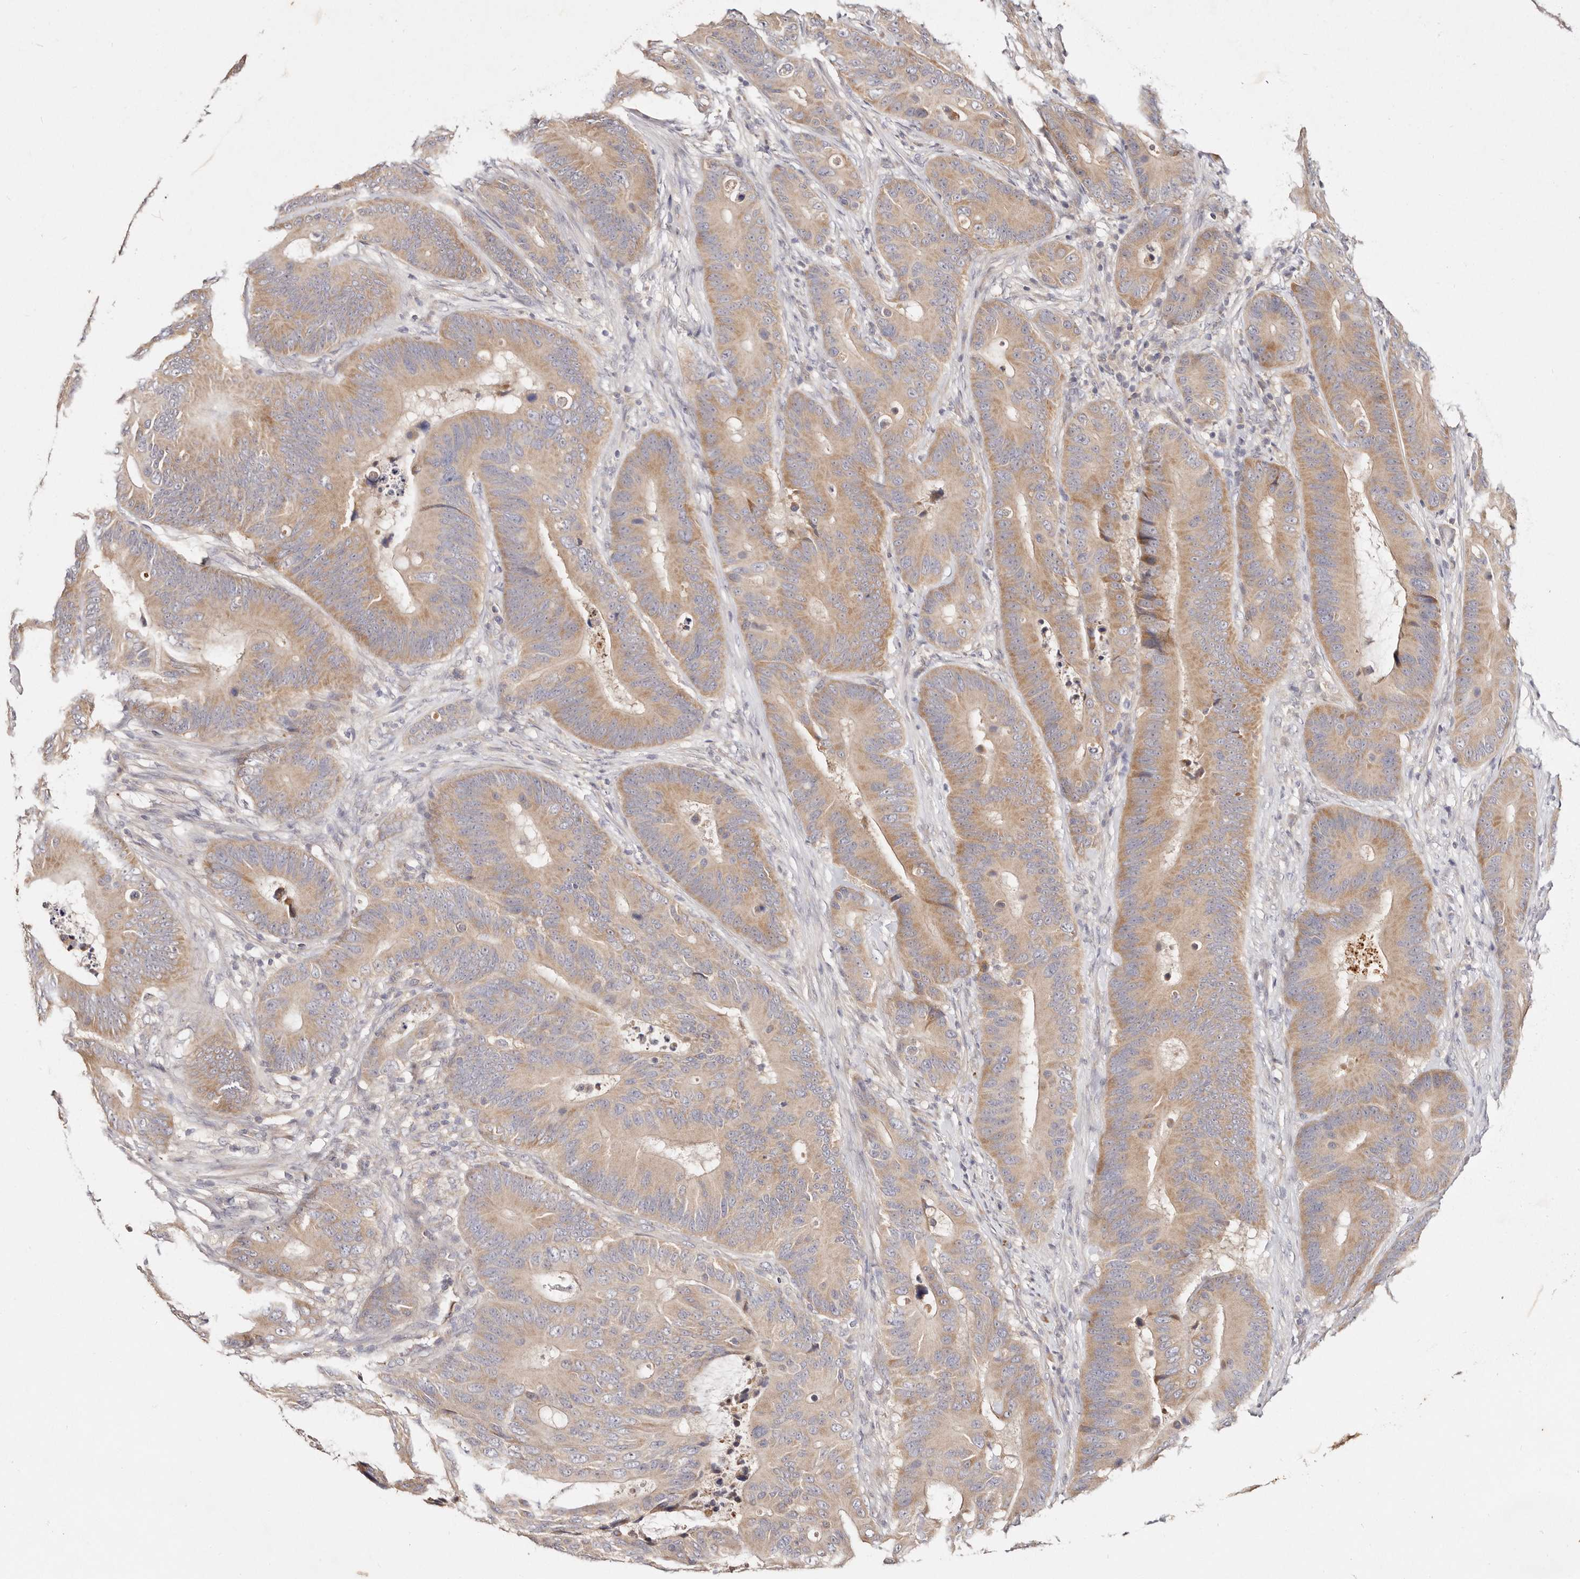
{"staining": {"intensity": "moderate", "quantity": ">75%", "location": "cytoplasmic/membranous"}, "tissue": "colorectal cancer", "cell_type": "Tumor cells", "image_type": "cancer", "snomed": [{"axis": "morphology", "description": "Adenocarcinoma, NOS"}, {"axis": "topography", "description": "Colon"}], "caption": "Colorectal cancer (adenocarcinoma) tissue shows moderate cytoplasmic/membranous positivity in about >75% of tumor cells", "gene": "VIPAS39", "patient": {"sex": "male", "age": 83}}